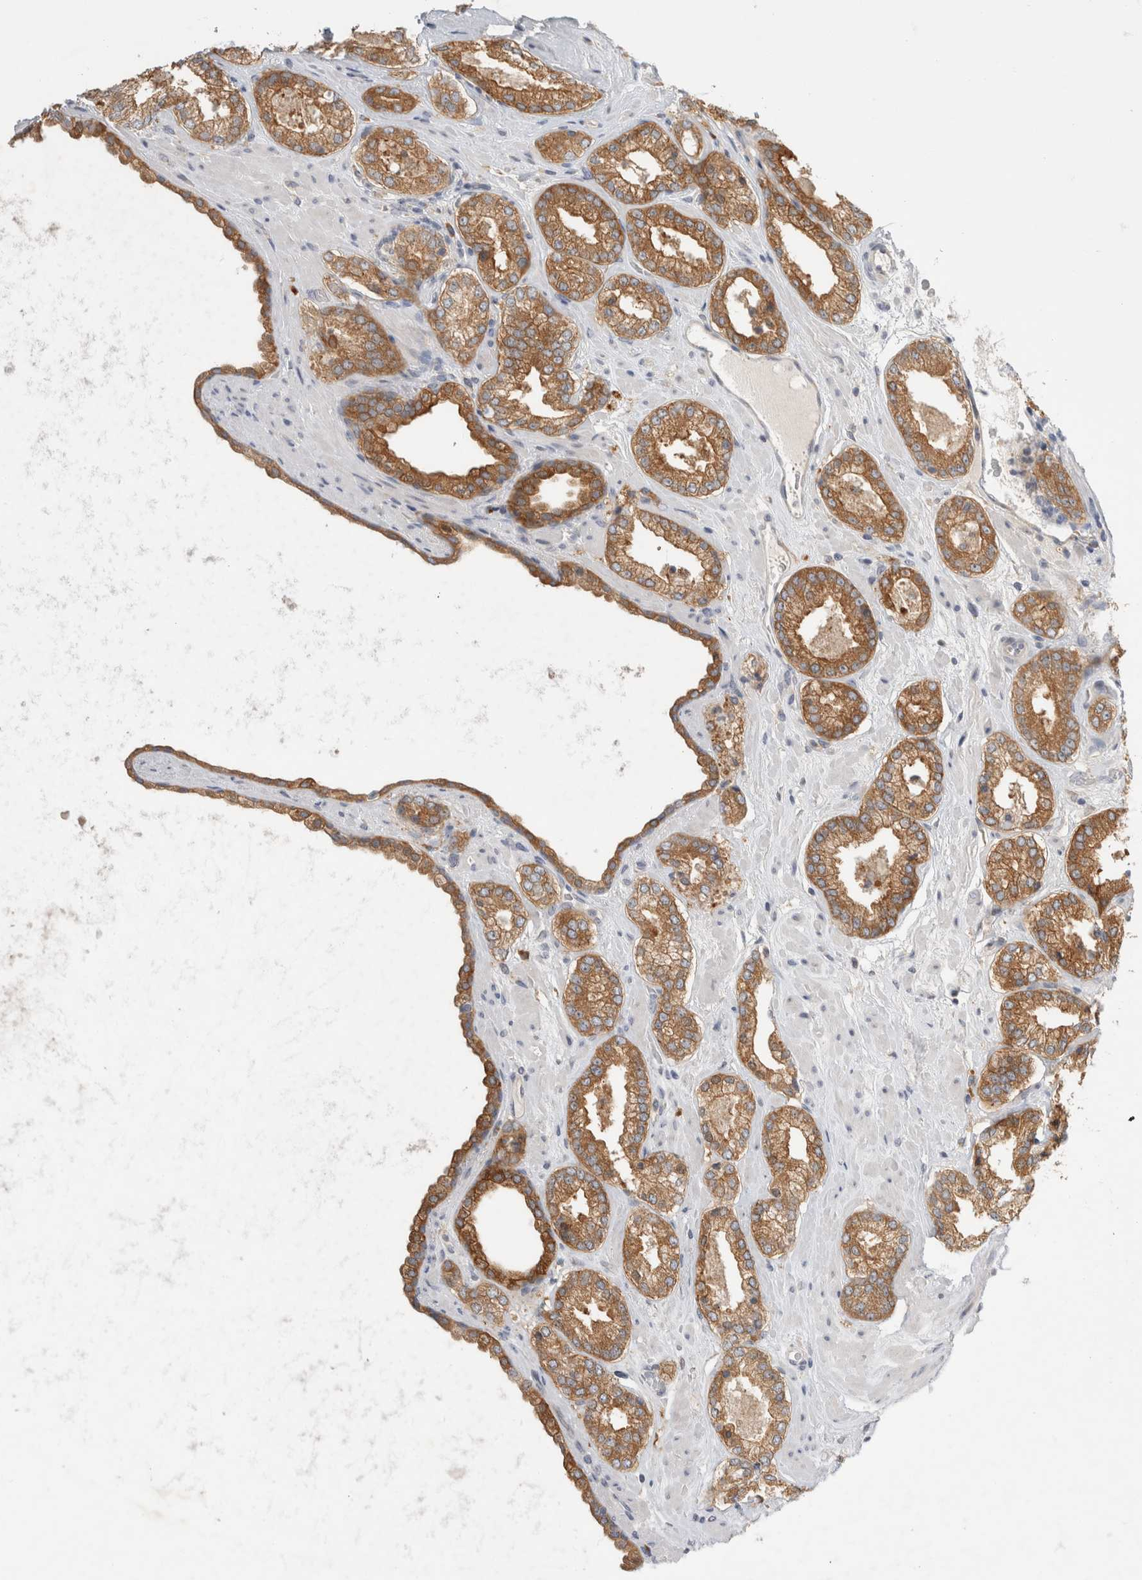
{"staining": {"intensity": "moderate", "quantity": ">75%", "location": "cytoplasmic/membranous"}, "tissue": "prostate cancer", "cell_type": "Tumor cells", "image_type": "cancer", "snomed": [{"axis": "morphology", "description": "Adenocarcinoma, Low grade"}, {"axis": "topography", "description": "Prostate"}], "caption": "Protein expression analysis of human prostate cancer (adenocarcinoma (low-grade)) reveals moderate cytoplasmic/membranous positivity in approximately >75% of tumor cells. (Stains: DAB (3,3'-diaminobenzidine) in brown, nuclei in blue, Microscopy: brightfield microscopy at high magnification).", "gene": "NEDD4L", "patient": {"sex": "male", "age": 62}}